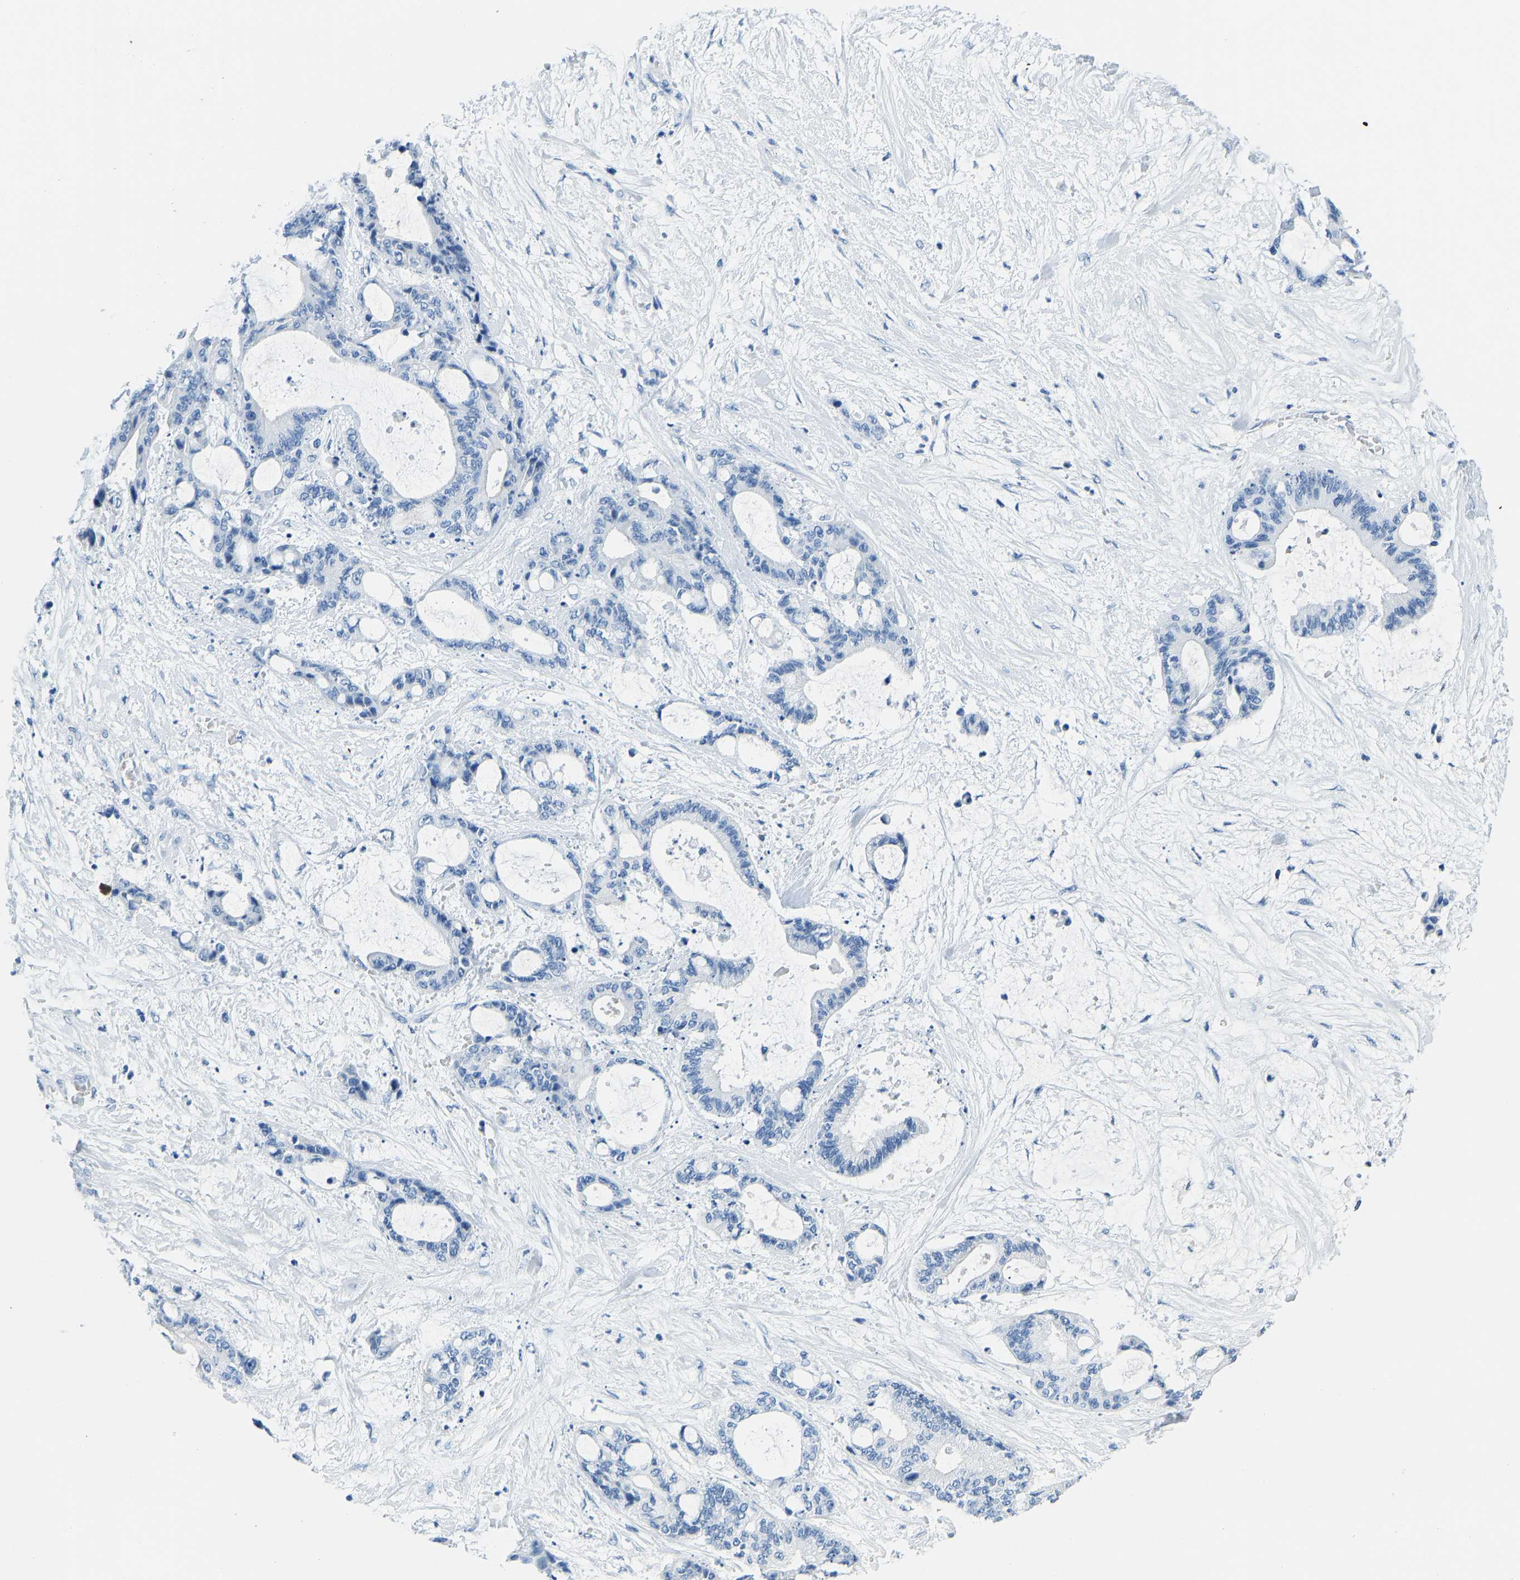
{"staining": {"intensity": "negative", "quantity": "none", "location": "none"}, "tissue": "liver cancer", "cell_type": "Tumor cells", "image_type": "cancer", "snomed": [{"axis": "morphology", "description": "Cholangiocarcinoma"}, {"axis": "topography", "description": "Liver"}], "caption": "Immunohistochemical staining of liver cancer (cholangiocarcinoma) exhibits no significant positivity in tumor cells.", "gene": "SERPINB3", "patient": {"sex": "female", "age": 73}}